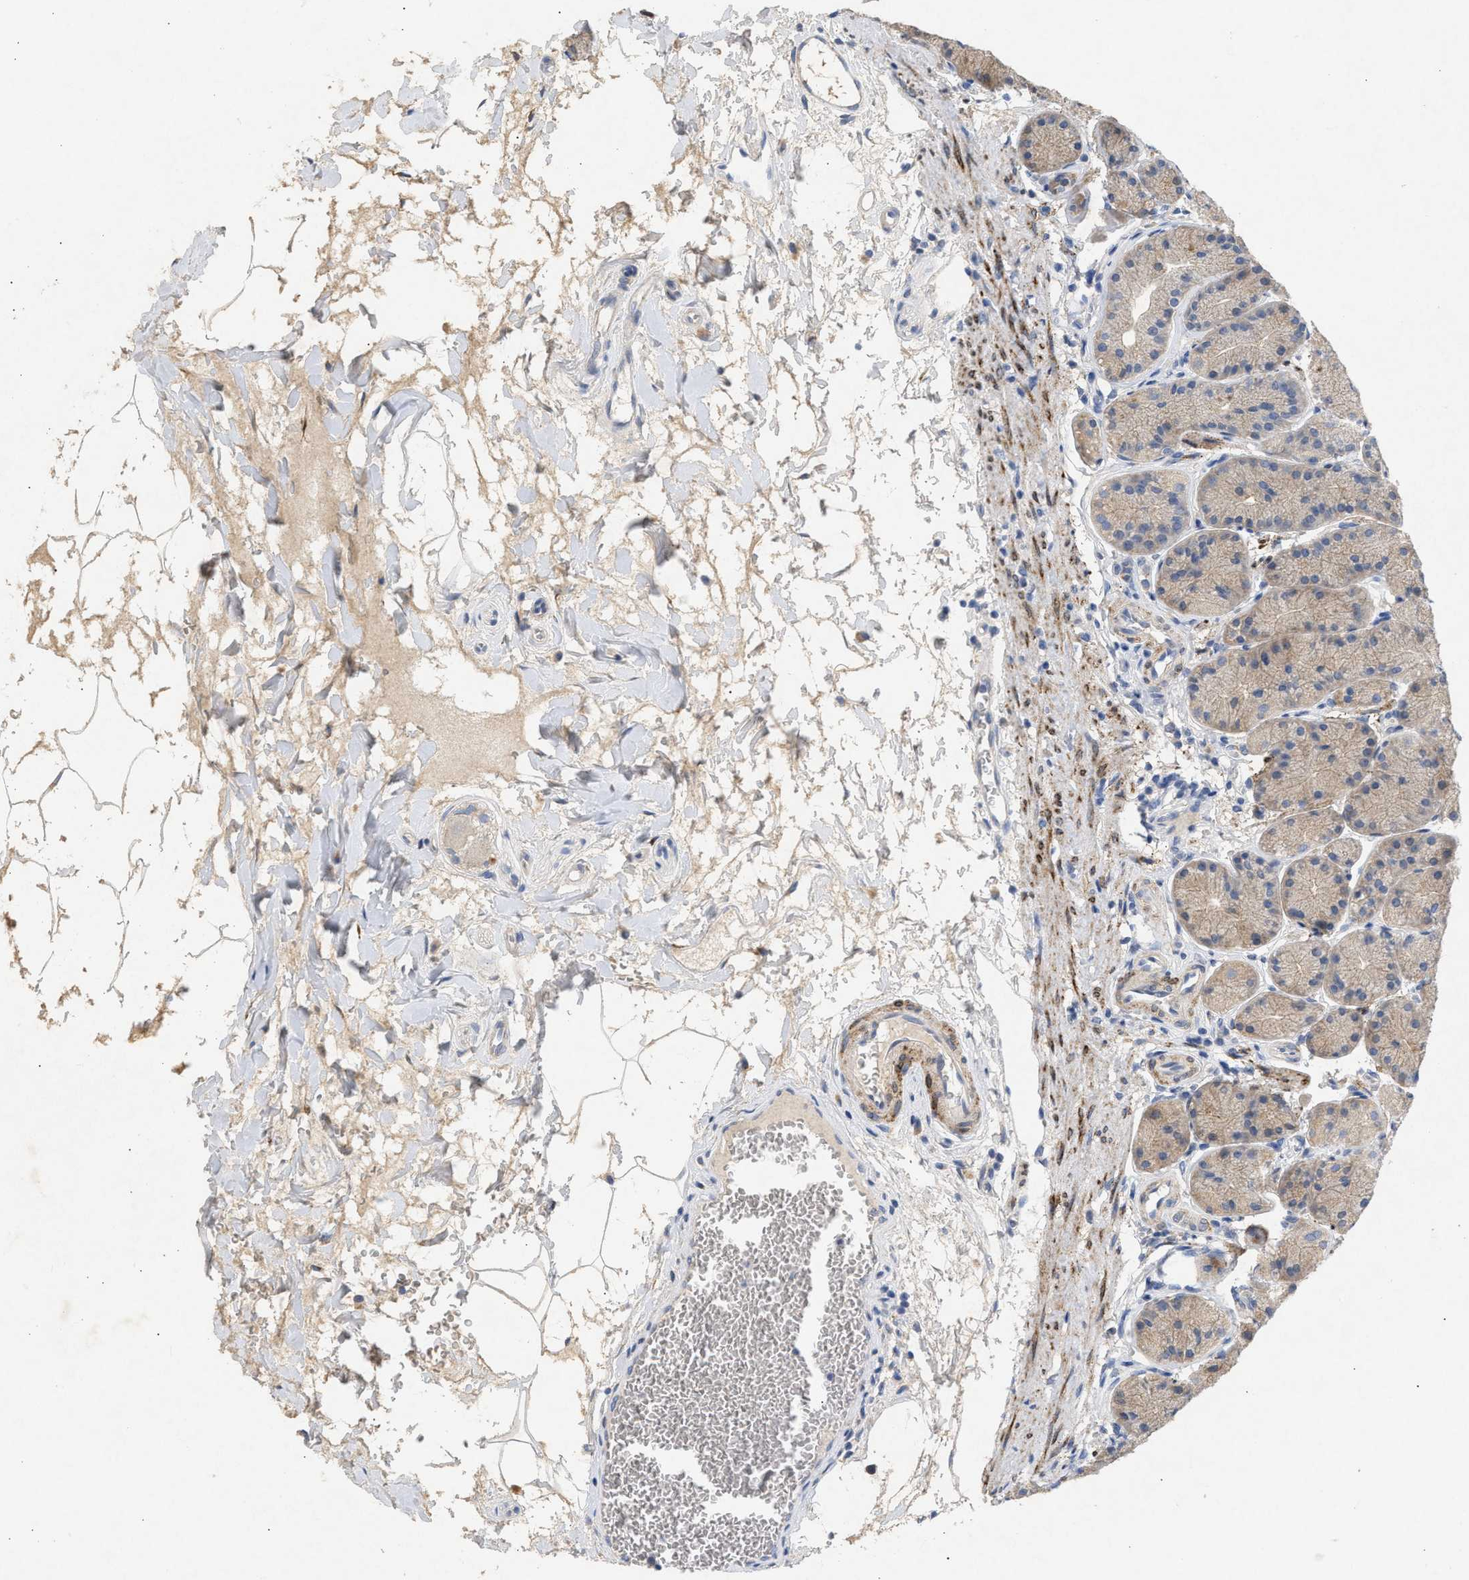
{"staining": {"intensity": "weak", "quantity": "<25%", "location": "cytoplasmic/membranous"}, "tissue": "stomach", "cell_type": "Glandular cells", "image_type": "normal", "snomed": [{"axis": "morphology", "description": "Normal tissue, NOS"}, {"axis": "topography", "description": "Stomach"}], "caption": "Glandular cells are negative for protein expression in normal human stomach. (DAB immunohistochemistry with hematoxylin counter stain).", "gene": "SELENOM", "patient": {"sex": "male", "age": 42}}